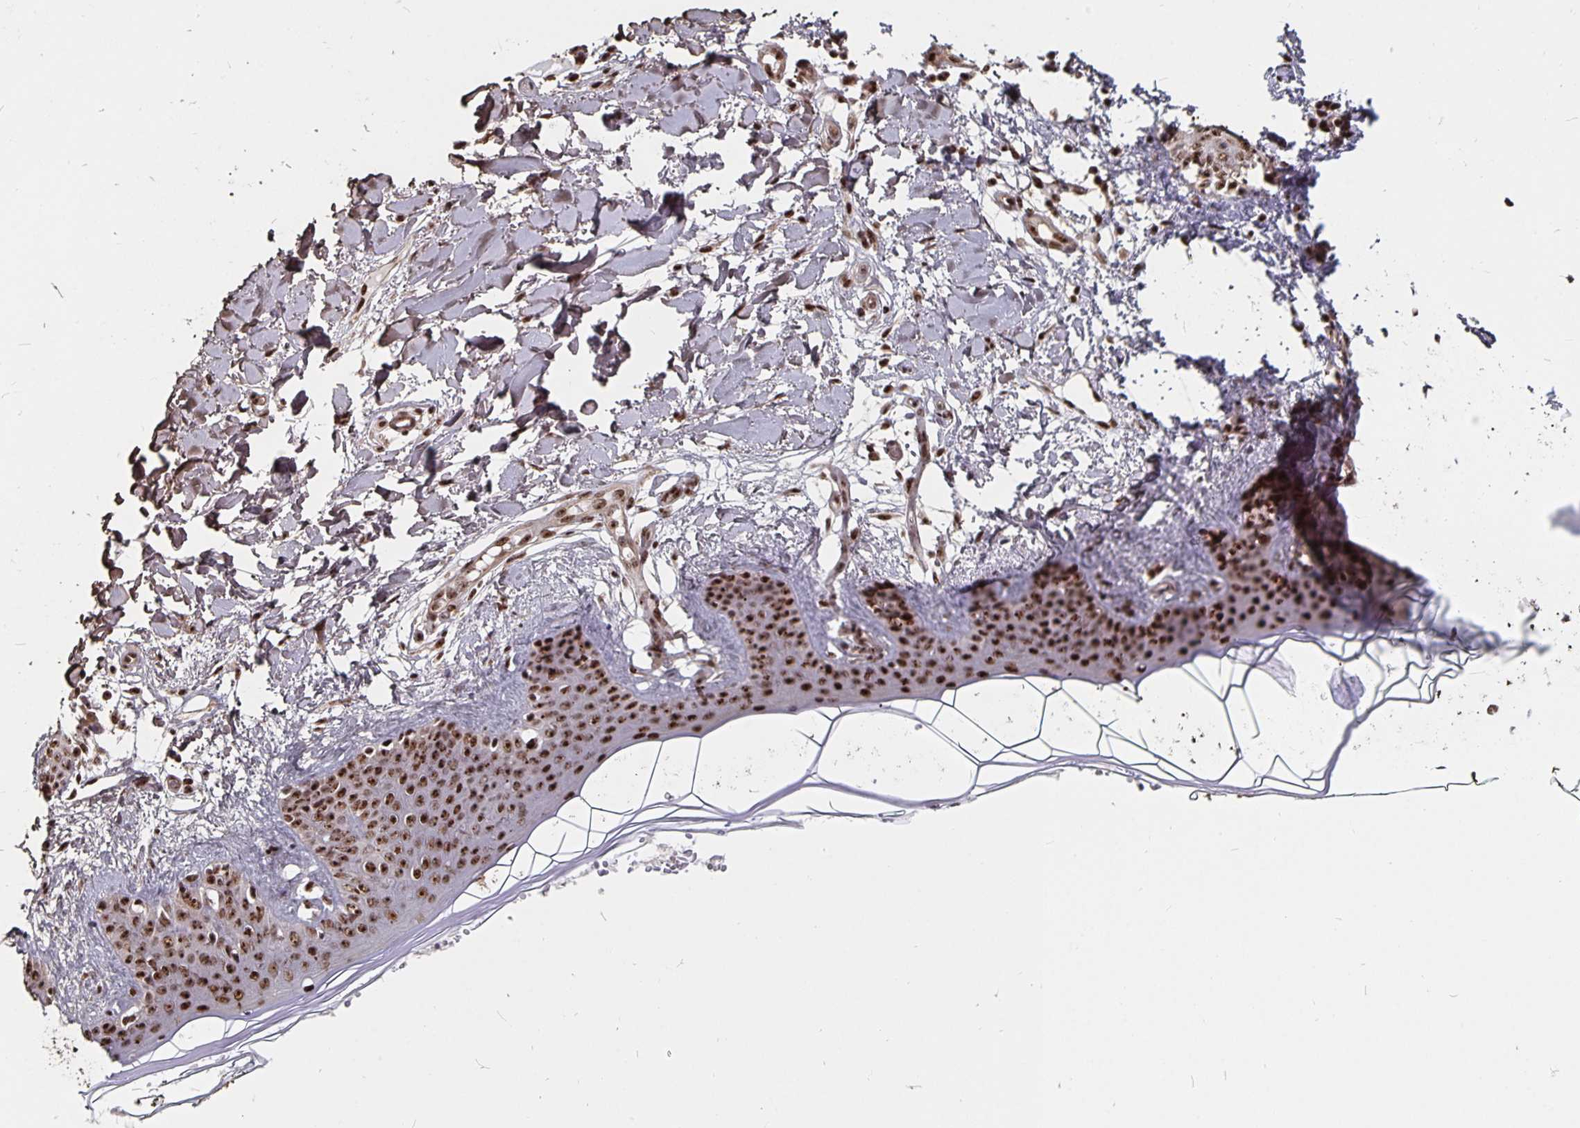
{"staining": {"intensity": "moderate", "quantity": ">75%", "location": "nuclear"}, "tissue": "skin", "cell_type": "Fibroblasts", "image_type": "normal", "snomed": [{"axis": "morphology", "description": "Normal tissue, NOS"}, {"axis": "topography", "description": "Skin"}], "caption": "An immunohistochemistry image of benign tissue is shown. Protein staining in brown highlights moderate nuclear positivity in skin within fibroblasts.", "gene": "LAS1L", "patient": {"sex": "female", "age": 34}}